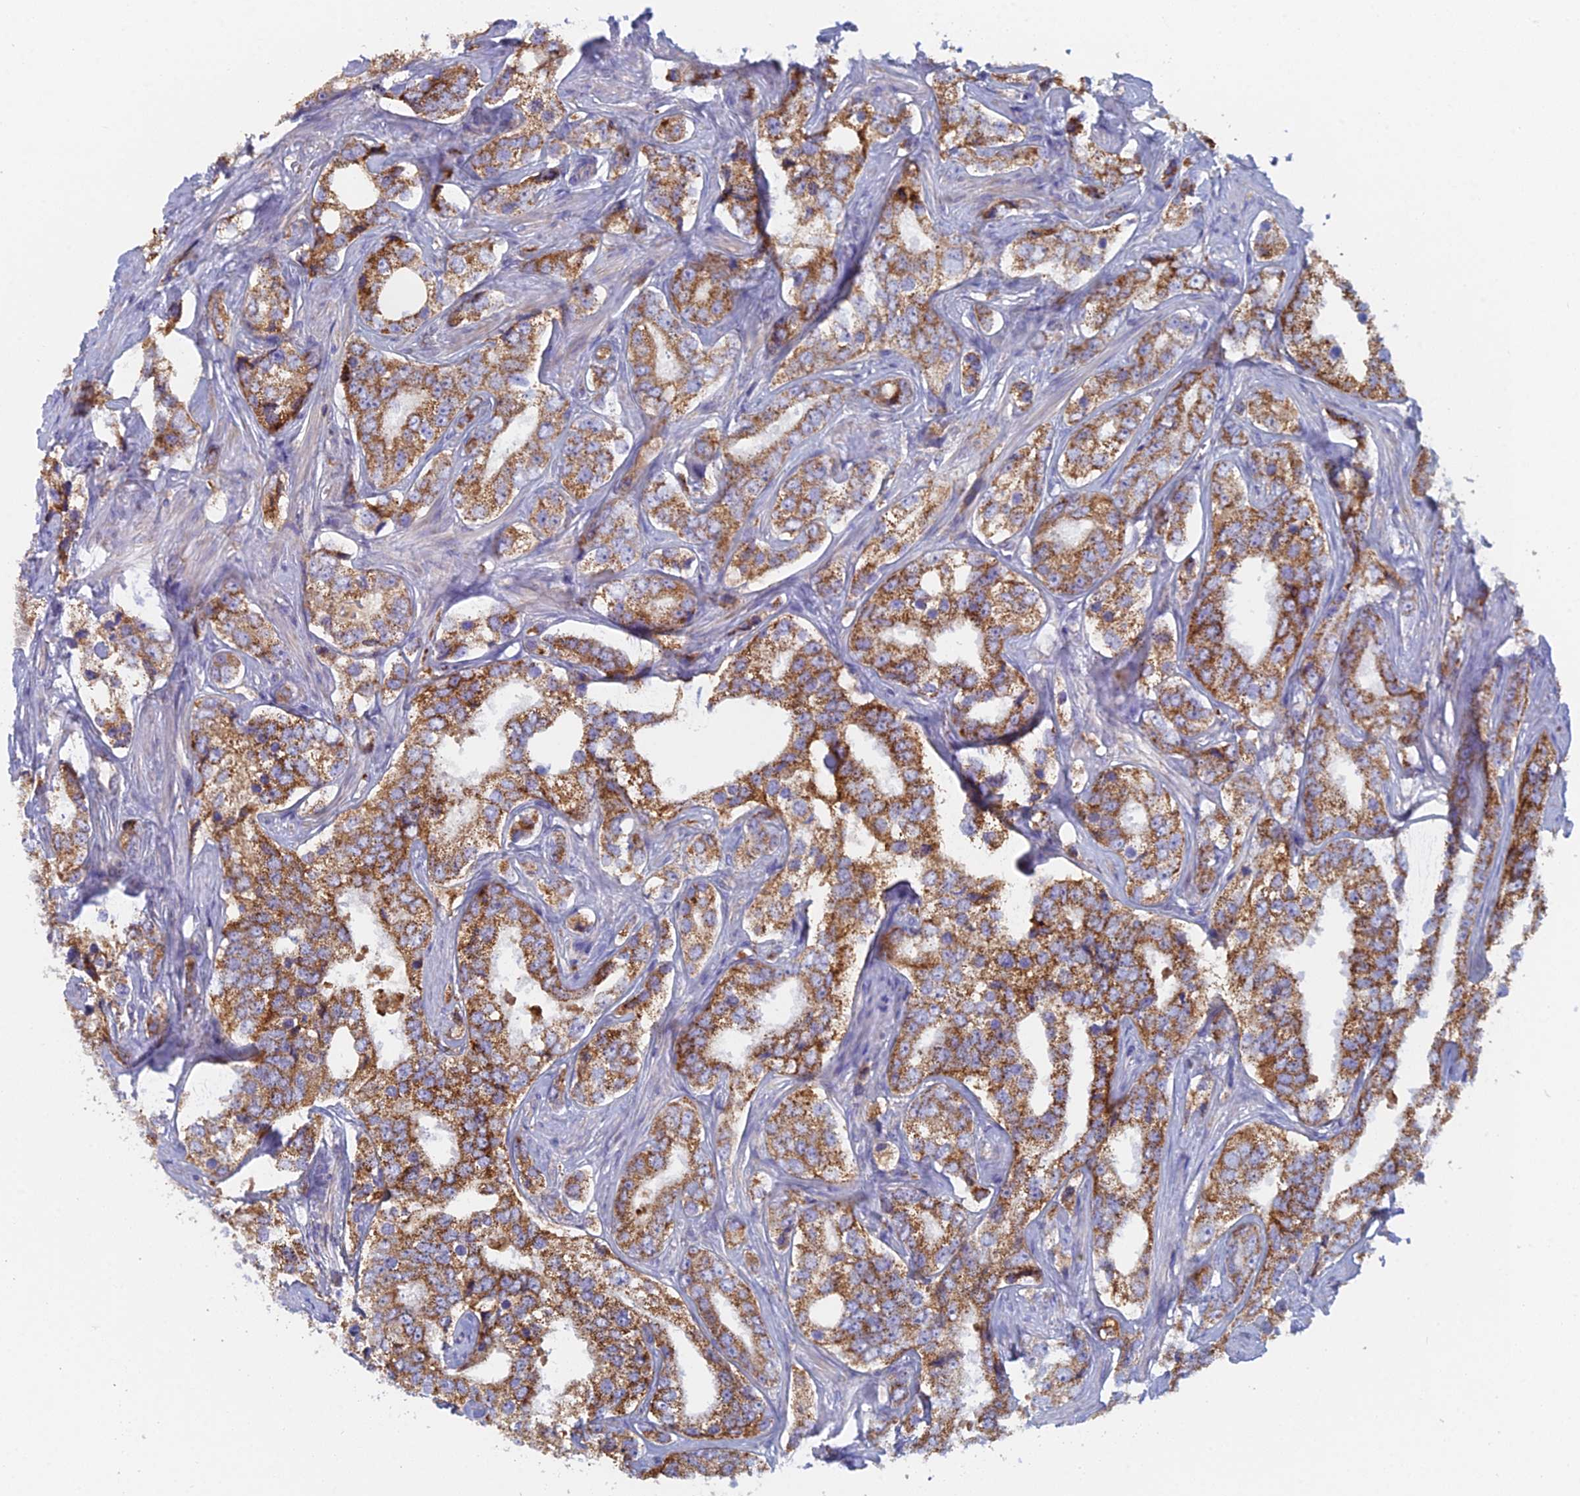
{"staining": {"intensity": "moderate", "quantity": ">75%", "location": "cytoplasmic/membranous"}, "tissue": "prostate cancer", "cell_type": "Tumor cells", "image_type": "cancer", "snomed": [{"axis": "morphology", "description": "Adenocarcinoma, High grade"}, {"axis": "topography", "description": "Prostate"}], "caption": "Human prostate cancer stained with a brown dye shows moderate cytoplasmic/membranous positive staining in approximately >75% of tumor cells.", "gene": "IFTAP", "patient": {"sex": "male", "age": 66}}